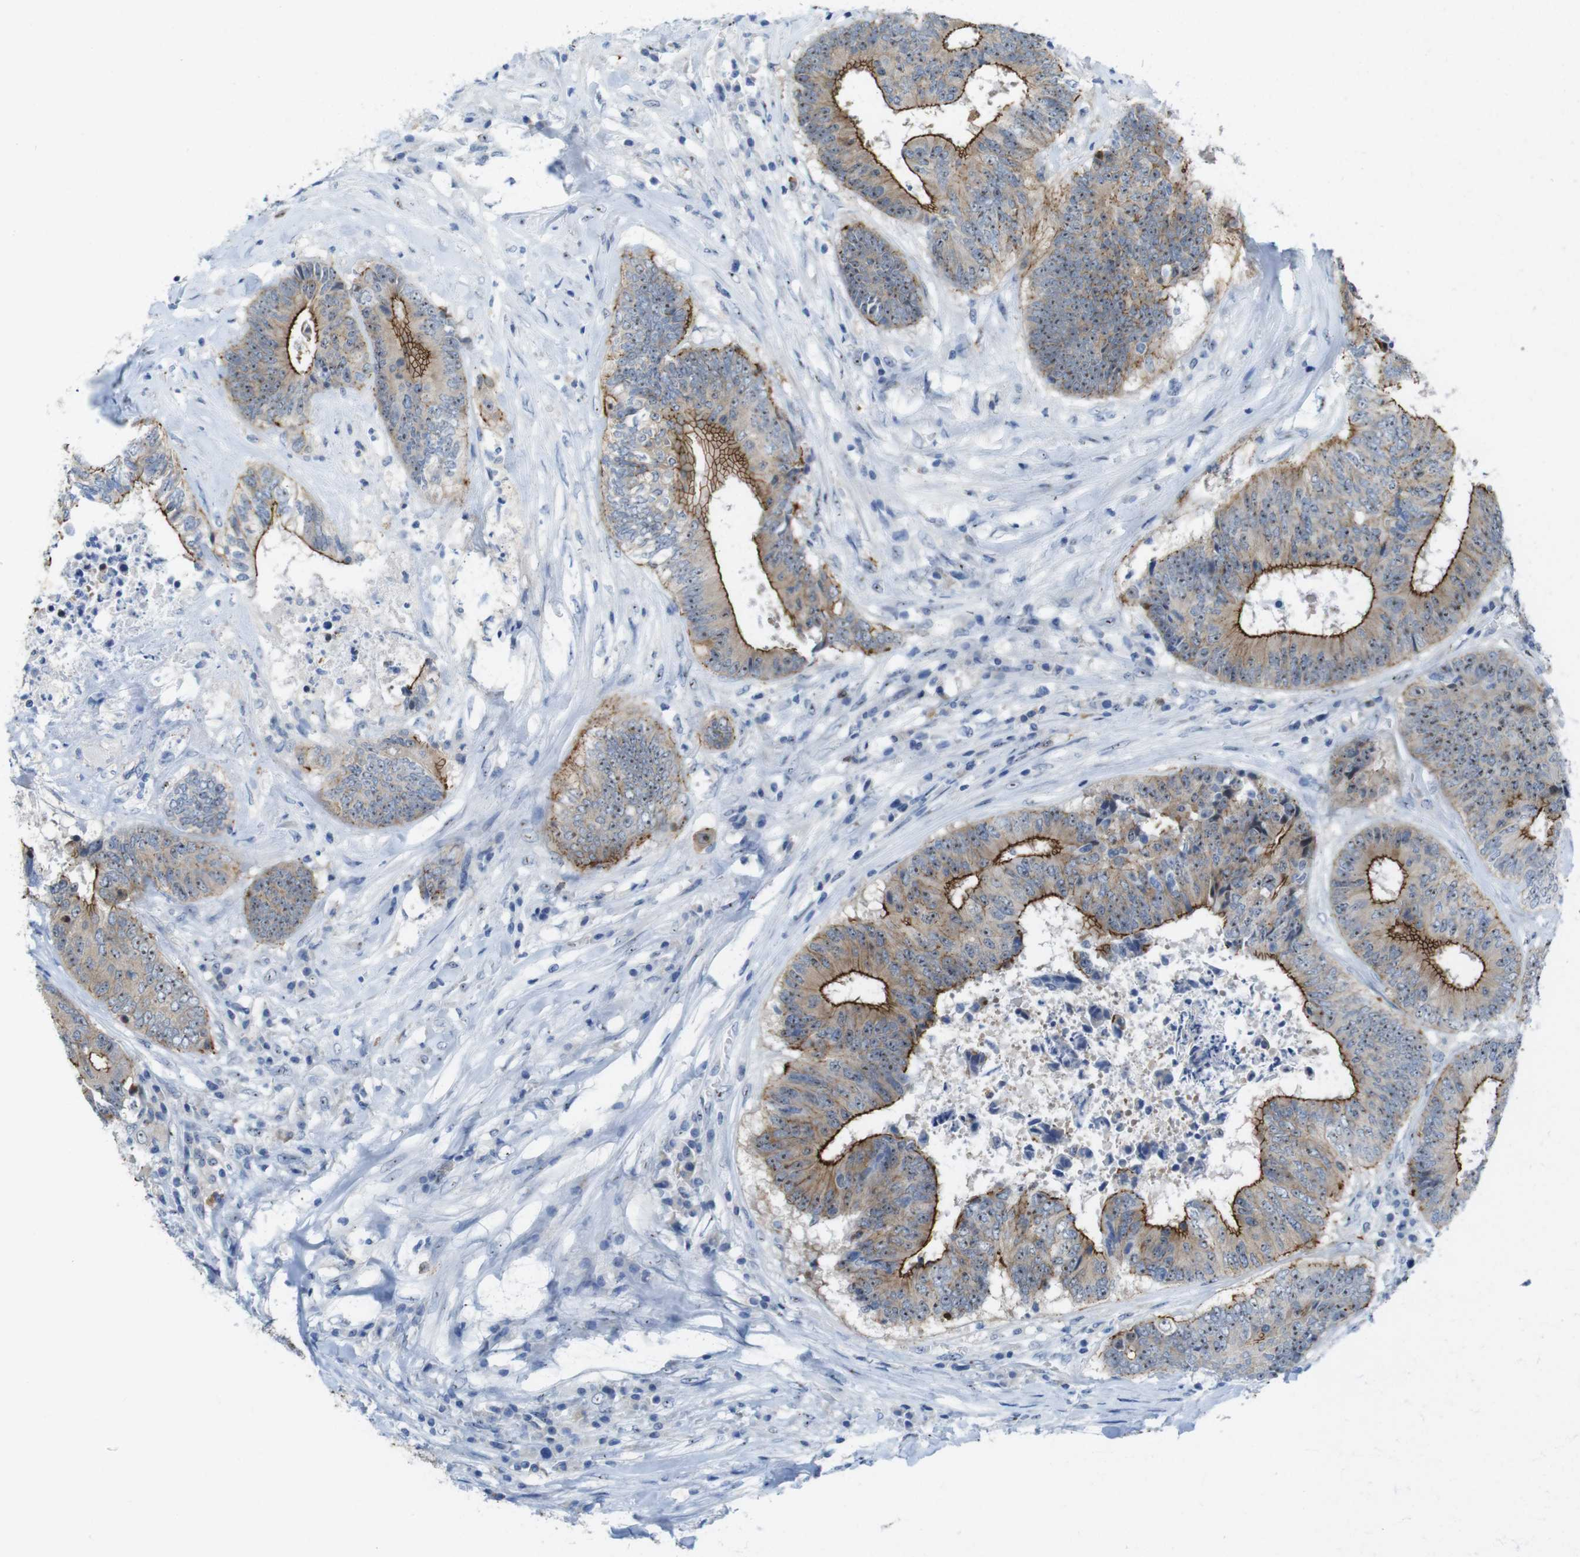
{"staining": {"intensity": "strong", "quantity": "25%-75%", "location": "cytoplasmic/membranous"}, "tissue": "colorectal cancer", "cell_type": "Tumor cells", "image_type": "cancer", "snomed": [{"axis": "morphology", "description": "Adenocarcinoma, NOS"}, {"axis": "topography", "description": "Rectum"}], "caption": "IHC (DAB (3,3'-diaminobenzidine)) staining of adenocarcinoma (colorectal) shows strong cytoplasmic/membranous protein staining in about 25%-75% of tumor cells.", "gene": "TJP3", "patient": {"sex": "male", "age": 72}}